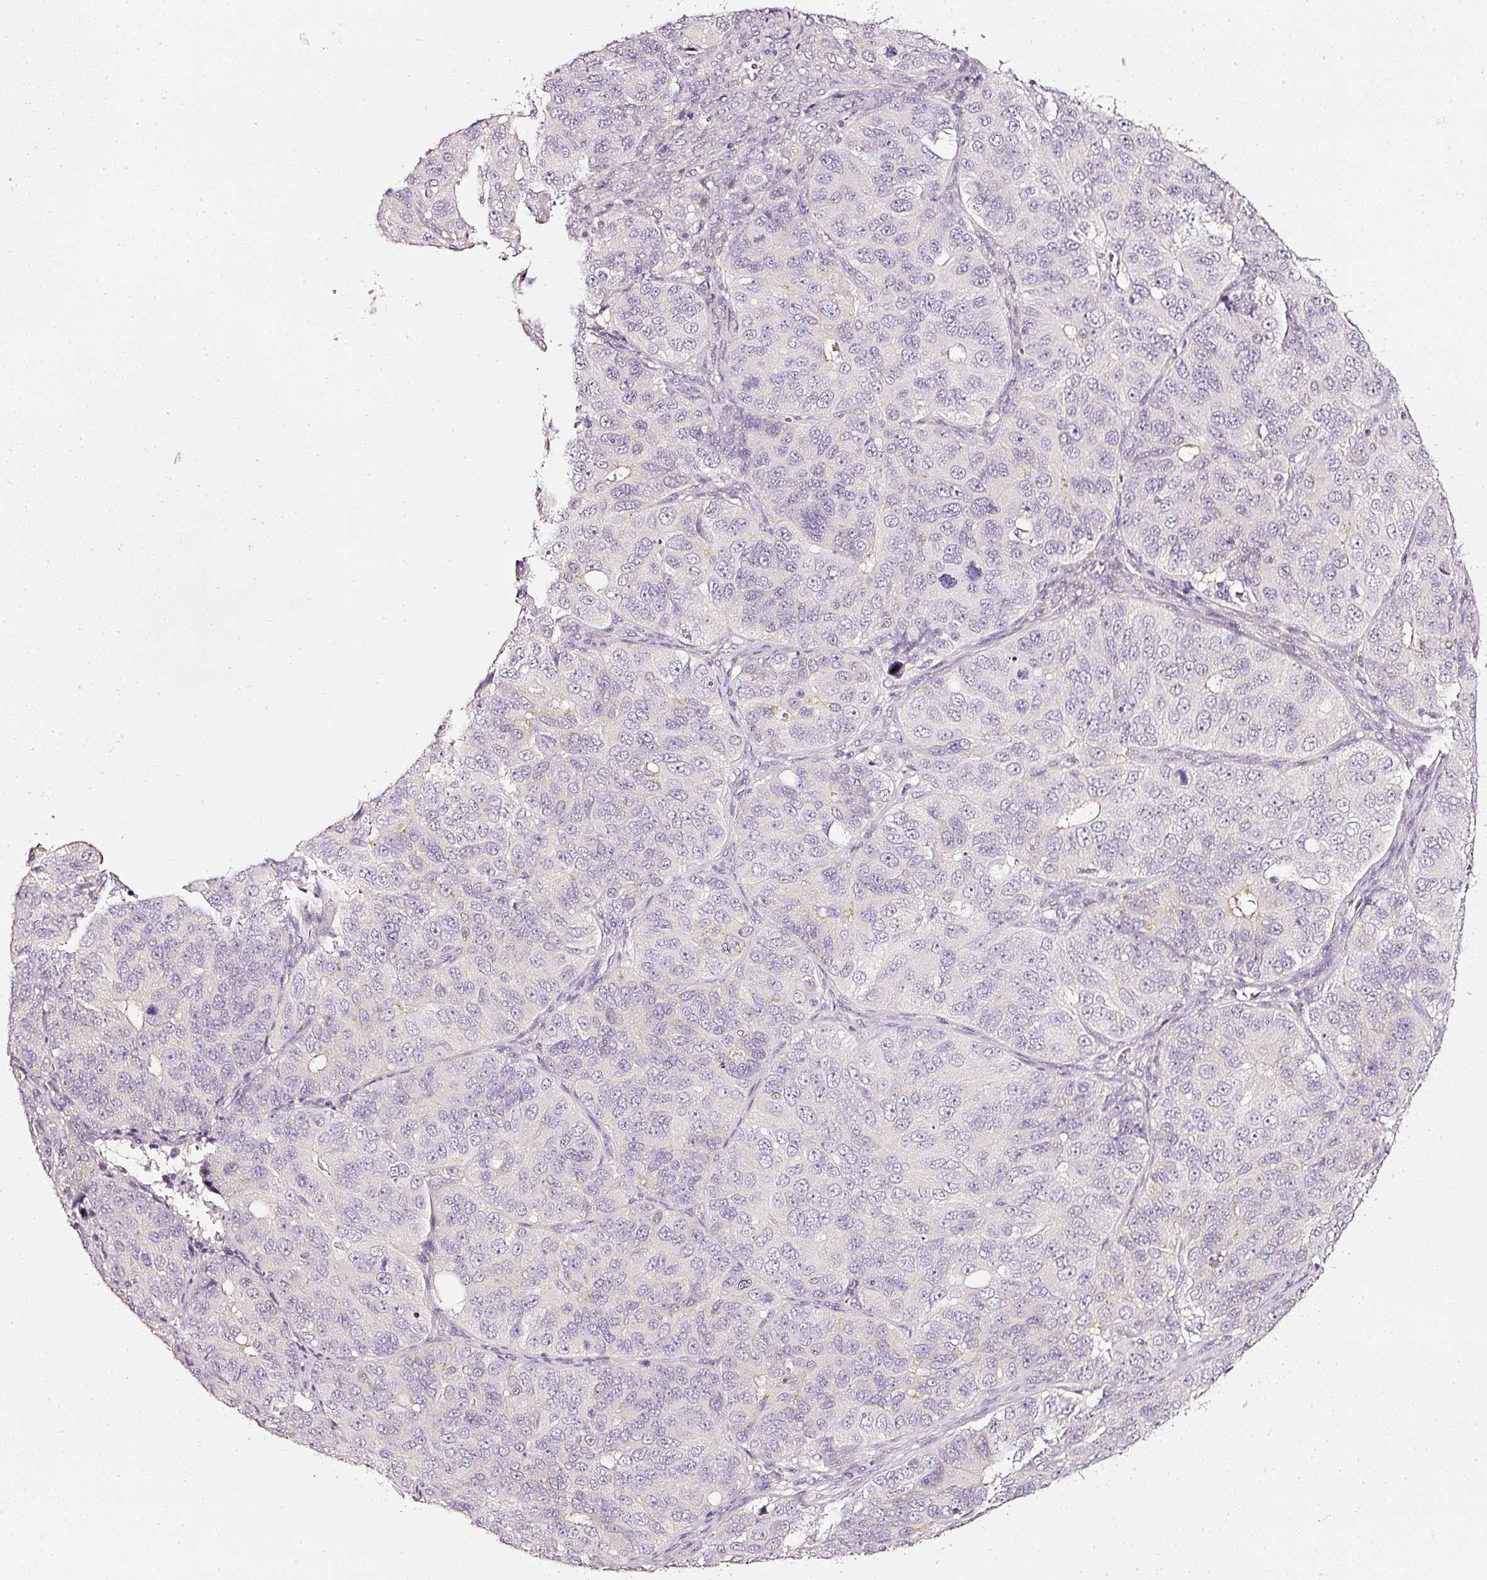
{"staining": {"intensity": "negative", "quantity": "none", "location": "none"}, "tissue": "ovarian cancer", "cell_type": "Tumor cells", "image_type": "cancer", "snomed": [{"axis": "morphology", "description": "Carcinoma, endometroid"}, {"axis": "topography", "description": "Ovary"}], "caption": "This is an IHC photomicrograph of human endometroid carcinoma (ovarian). There is no staining in tumor cells.", "gene": "CNP", "patient": {"sex": "female", "age": 51}}